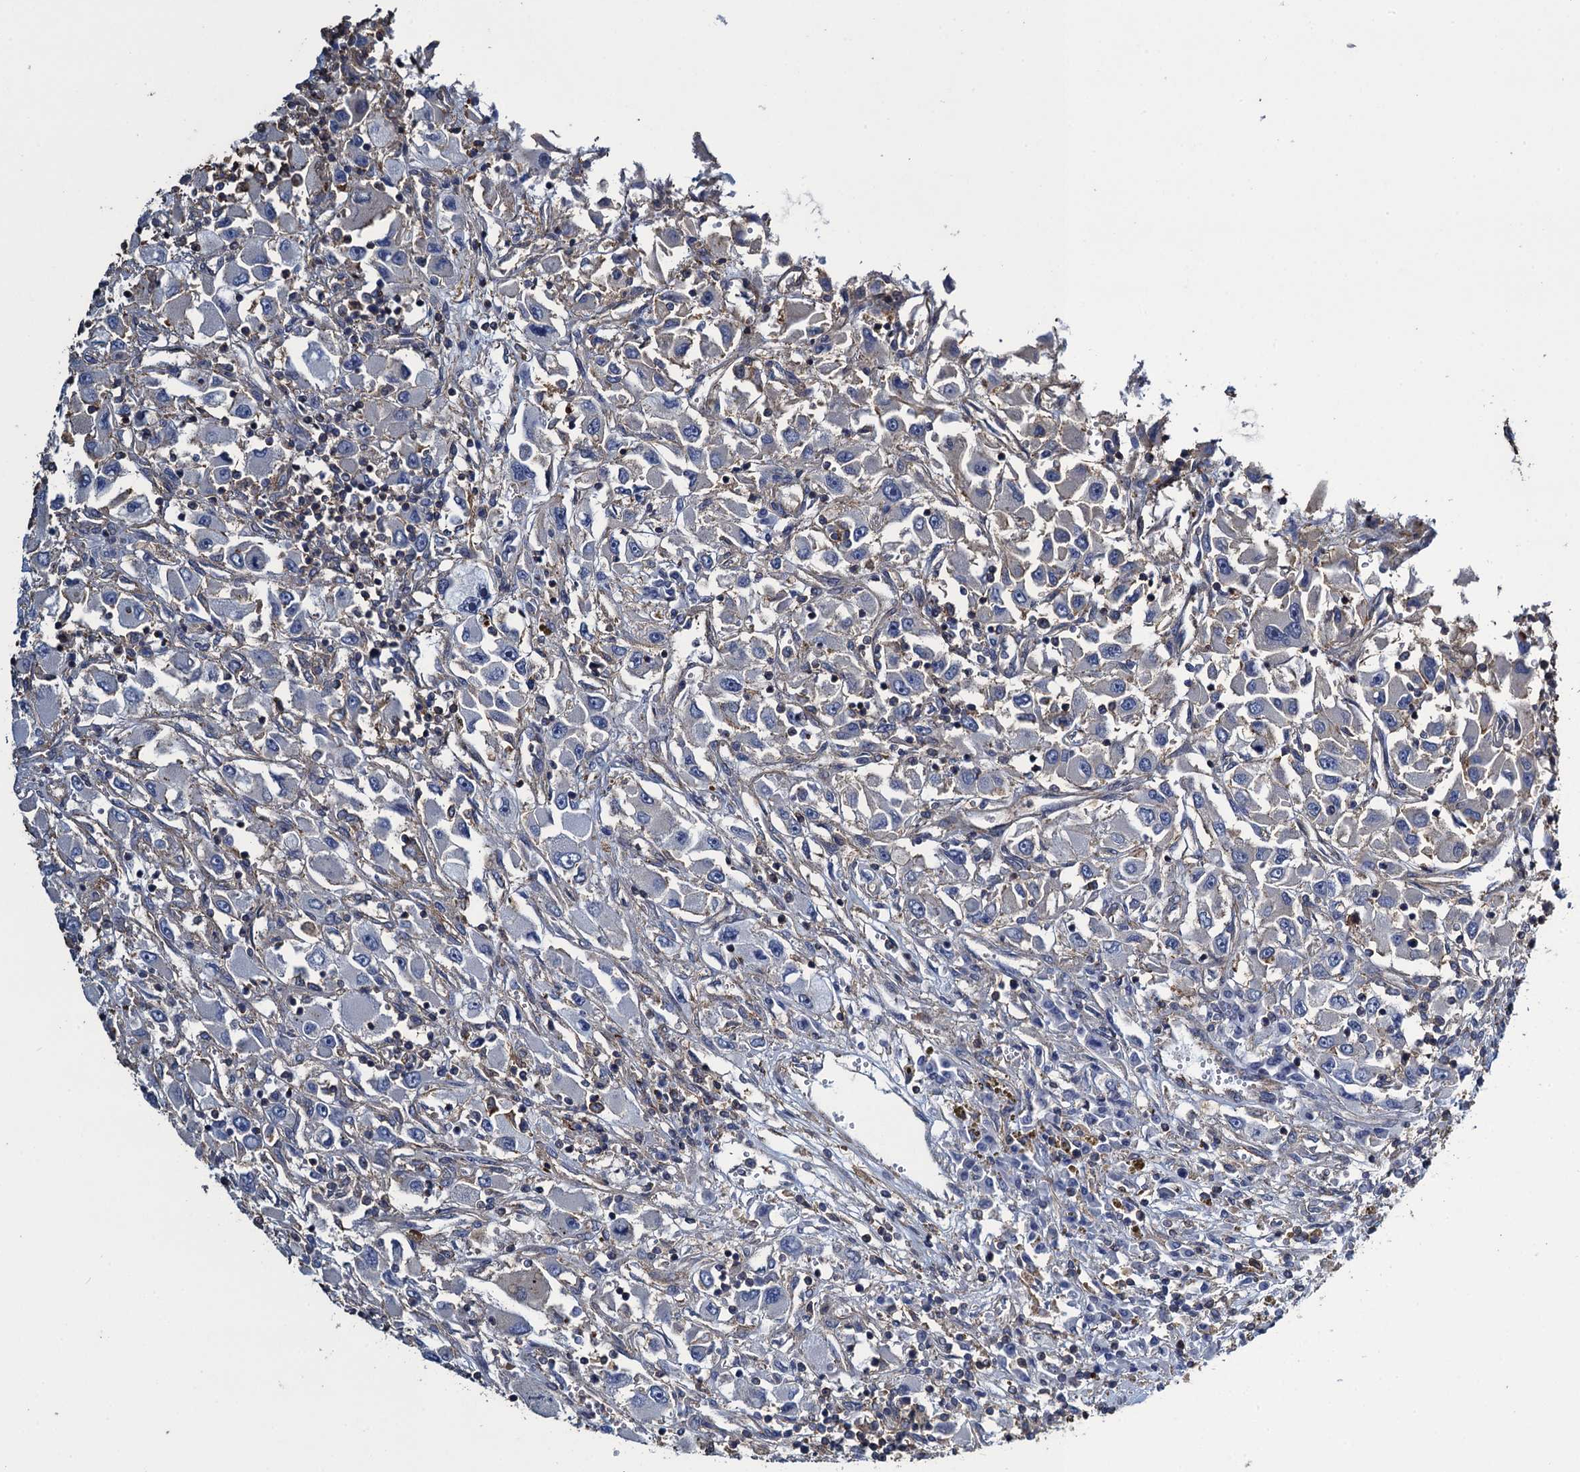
{"staining": {"intensity": "negative", "quantity": "none", "location": "none"}, "tissue": "renal cancer", "cell_type": "Tumor cells", "image_type": "cancer", "snomed": [{"axis": "morphology", "description": "Adenocarcinoma, NOS"}, {"axis": "topography", "description": "Kidney"}], "caption": "The photomicrograph demonstrates no staining of tumor cells in renal adenocarcinoma.", "gene": "PROSER2", "patient": {"sex": "female", "age": 52}}